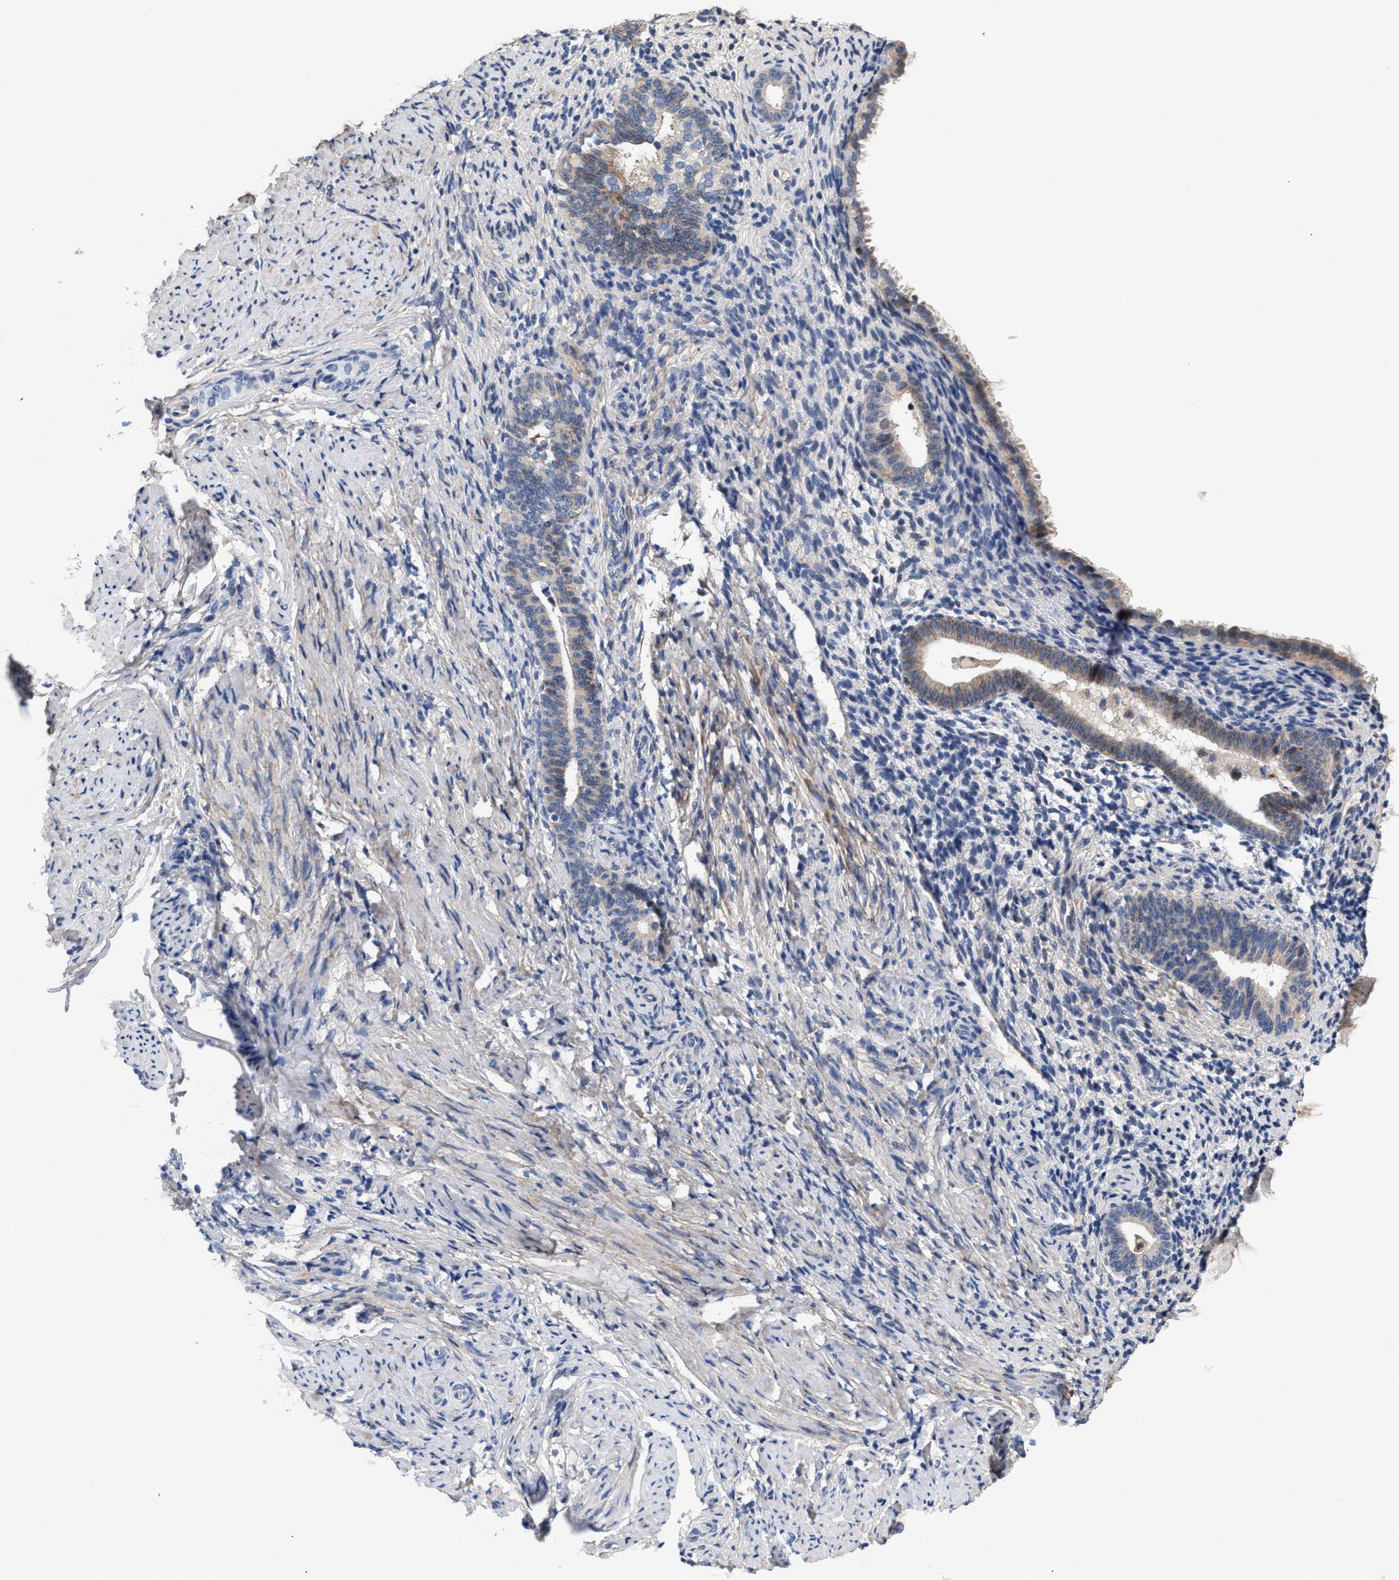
{"staining": {"intensity": "negative", "quantity": "none", "location": "none"}, "tissue": "endometrium", "cell_type": "Cells in endometrial stroma", "image_type": "normal", "snomed": [{"axis": "morphology", "description": "Normal tissue, NOS"}, {"axis": "topography", "description": "Endometrium"}], "caption": "Immunohistochemical staining of unremarkable endometrium shows no significant staining in cells in endometrial stroma. (DAB immunohistochemistry visualized using brightfield microscopy, high magnification).", "gene": "ACTL7B", "patient": {"sex": "female", "age": 51}}